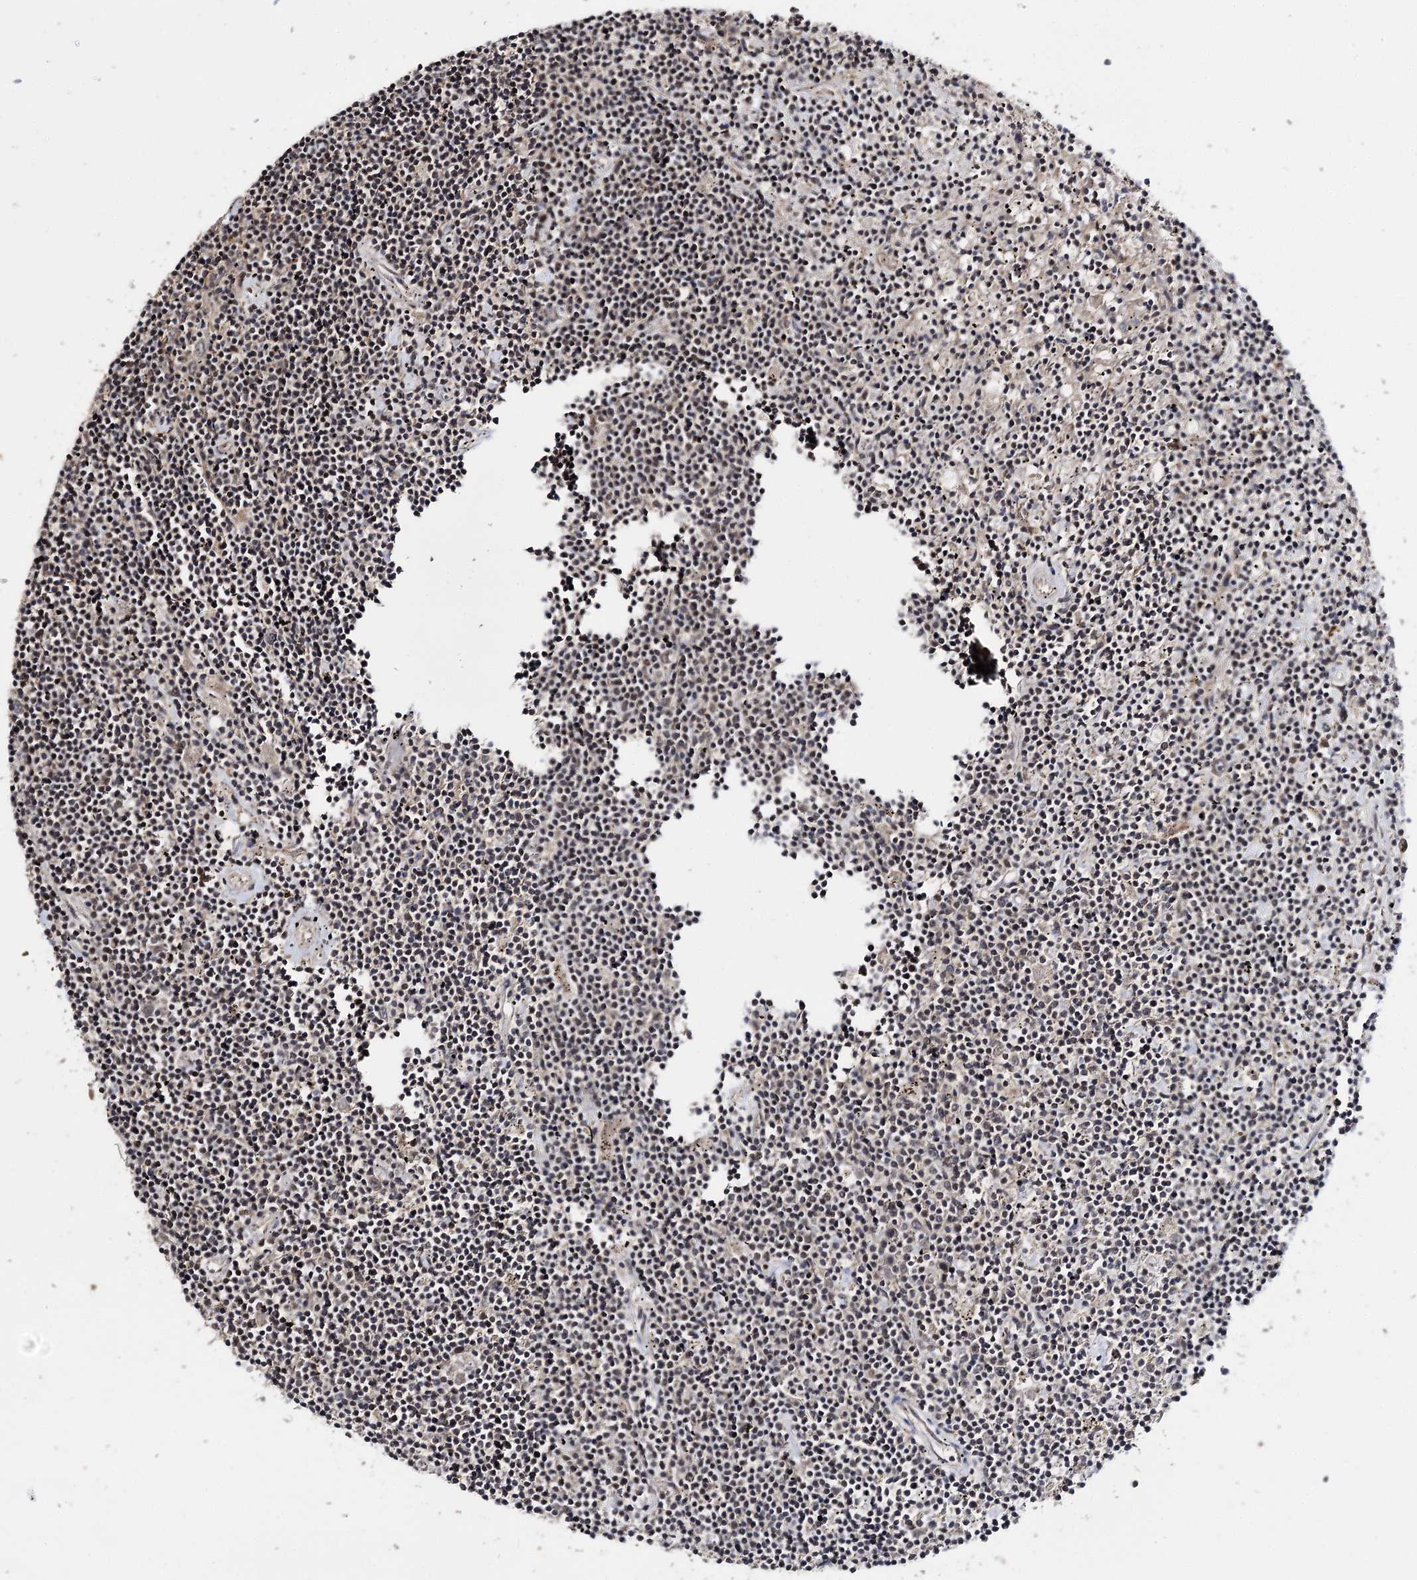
{"staining": {"intensity": "negative", "quantity": "none", "location": "none"}, "tissue": "lymphoma", "cell_type": "Tumor cells", "image_type": "cancer", "snomed": [{"axis": "morphology", "description": "Malignant lymphoma, non-Hodgkin's type, Low grade"}, {"axis": "topography", "description": "Spleen"}], "caption": "IHC histopathology image of neoplastic tissue: human lymphoma stained with DAB (3,3'-diaminobenzidine) exhibits no significant protein positivity in tumor cells.", "gene": "FAM53B", "patient": {"sex": "male", "age": 76}}